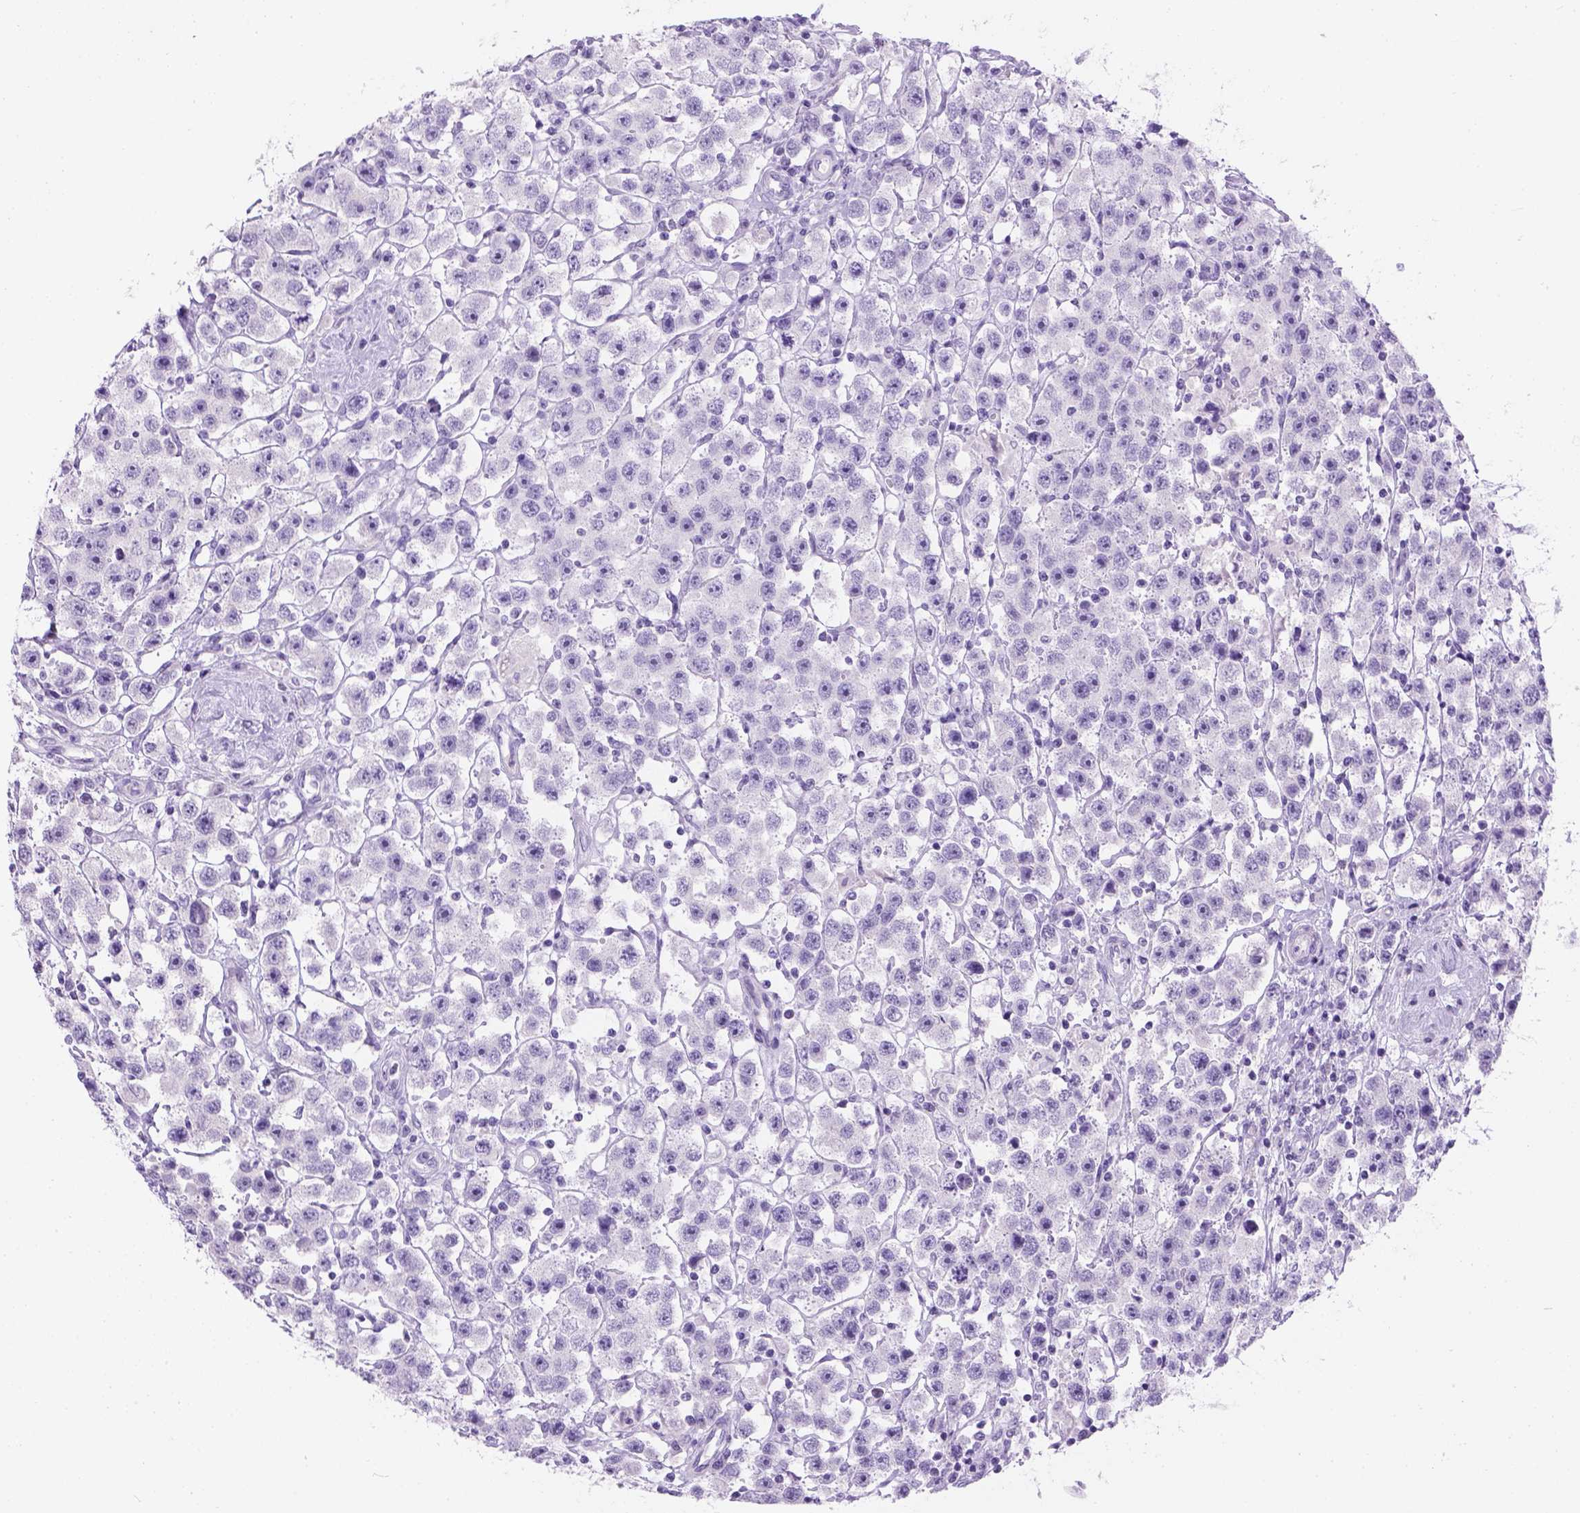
{"staining": {"intensity": "negative", "quantity": "none", "location": "none"}, "tissue": "testis cancer", "cell_type": "Tumor cells", "image_type": "cancer", "snomed": [{"axis": "morphology", "description": "Seminoma, NOS"}, {"axis": "topography", "description": "Testis"}], "caption": "An image of human testis cancer is negative for staining in tumor cells.", "gene": "TMEM38A", "patient": {"sex": "male", "age": 45}}